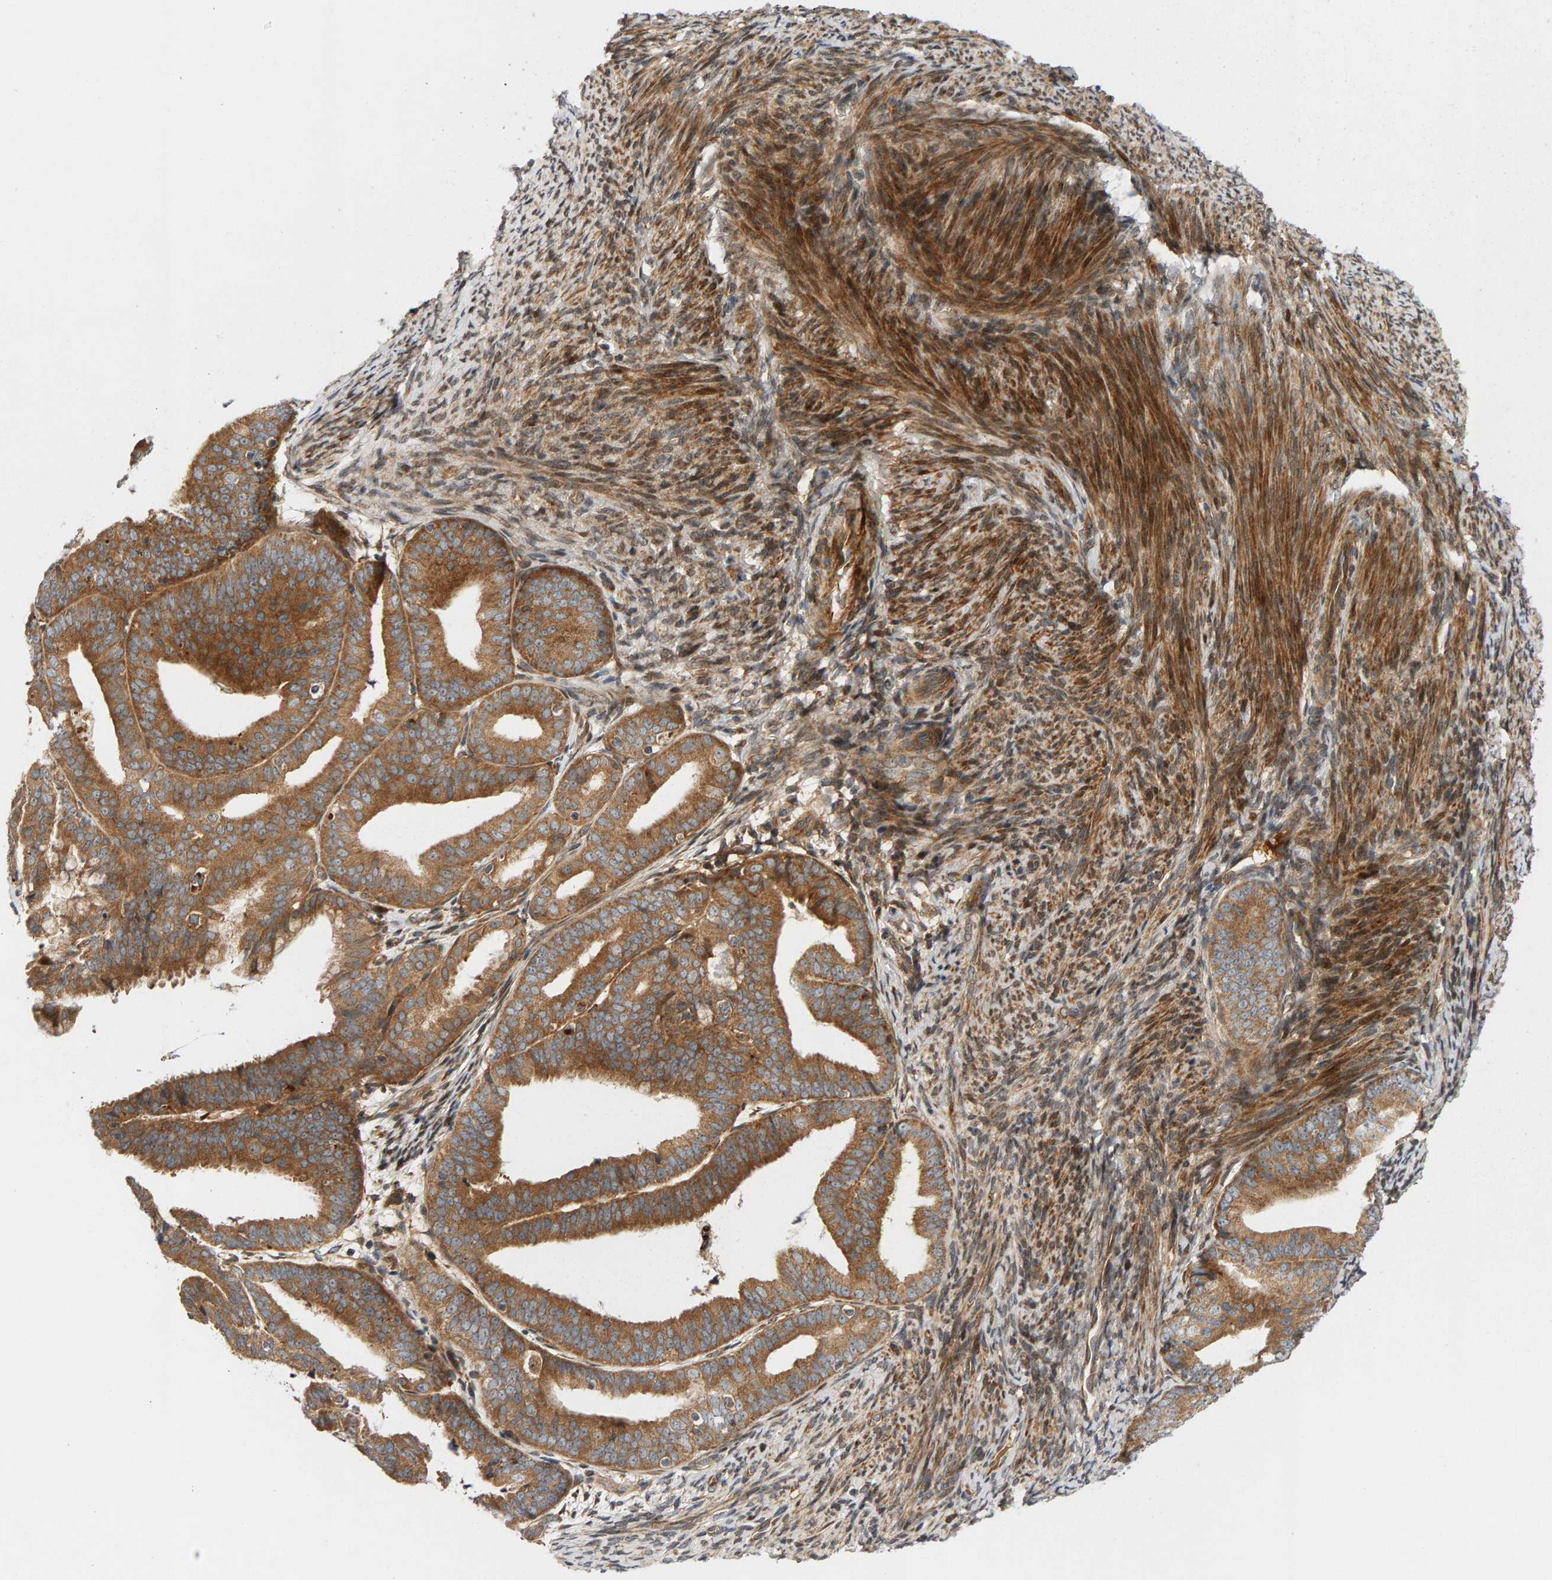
{"staining": {"intensity": "moderate", "quantity": ">75%", "location": "cytoplasmic/membranous"}, "tissue": "endometrial cancer", "cell_type": "Tumor cells", "image_type": "cancer", "snomed": [{"axis": "morphology", "description": "Adenocarcinoma, NOS"}, {"axis": "topography", "description": "Endometrium"}], "caption": "Adenocarcinoma (endometrial) tissue demonstrates moderate cytoplasmic/membranous staining in approximately >75% of tumor cells, visualized by immunohistochemistry.", "gene": "BAHCC1", "patient": {"sex": "female", "age": 63}}